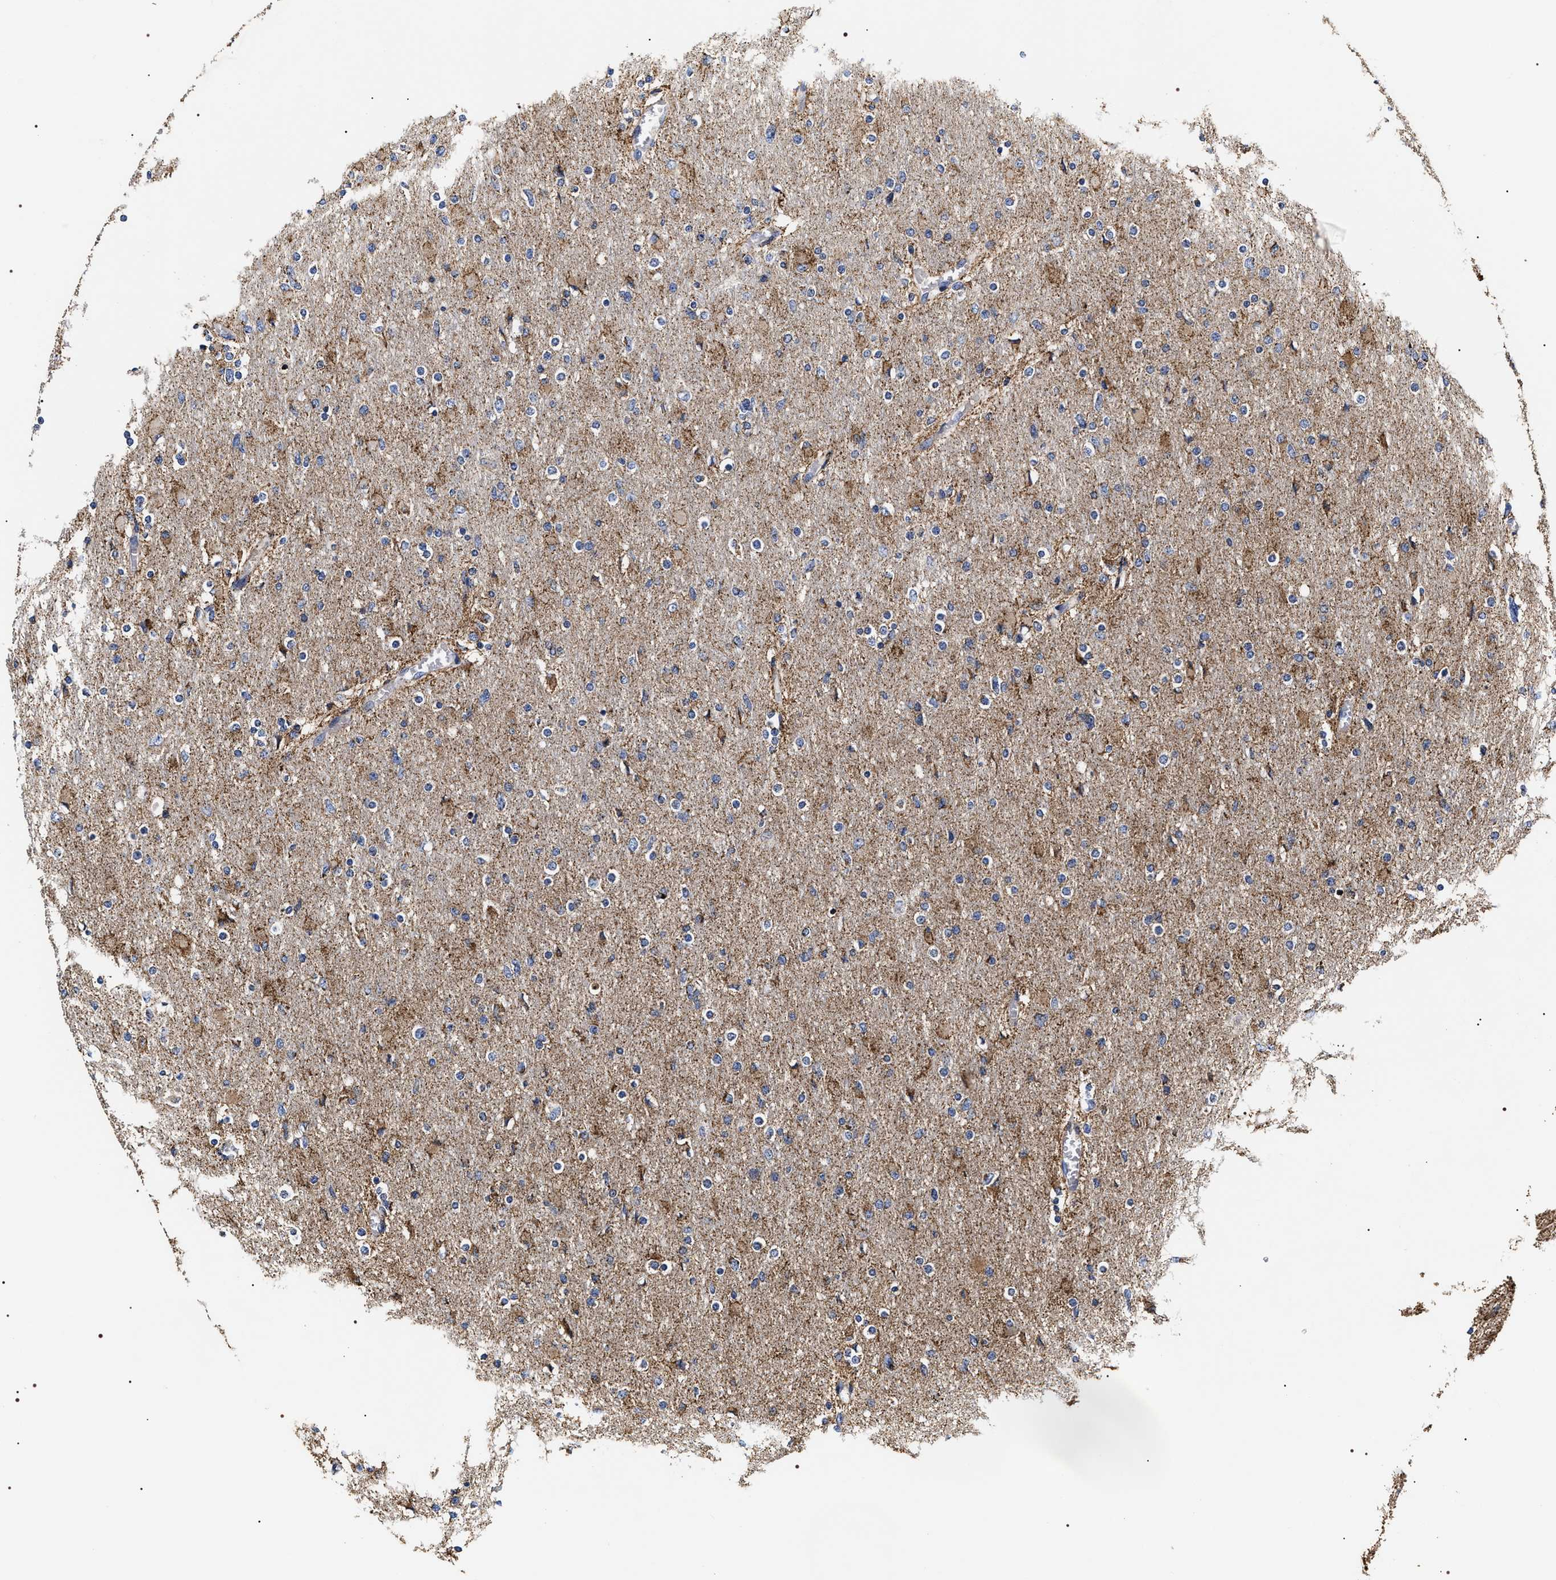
{"staining": {"intensity": "moderate", "quantity": "25%-75%", "location": "cytoplasmic/membranous"}, "tissue": "glioma", "cell_type": "Tumor cells", "image_type": "cancer", "snomed": [{"axis": "morphology", "description": "Glioma, malignant, High grade"}, {"axis": "topography", "description": "Cerebral cortex"}], "caption": "High-magnification brightfield microscopy of glioma stained with DAB (3,3'-diaminobenzidine) (brown) and counterstained with hematoxylin (blue). tumor cells exhibit moderate cytoplasmic/membranous expression is identified in approximately25%-75% of cells. The staining is performed using DAB brown chromogen to label protein expression. The nuclei are counter-stained blue using hematoxylin.", "gene": "COG5", "patient": {"sex": "female", "age": 36}}